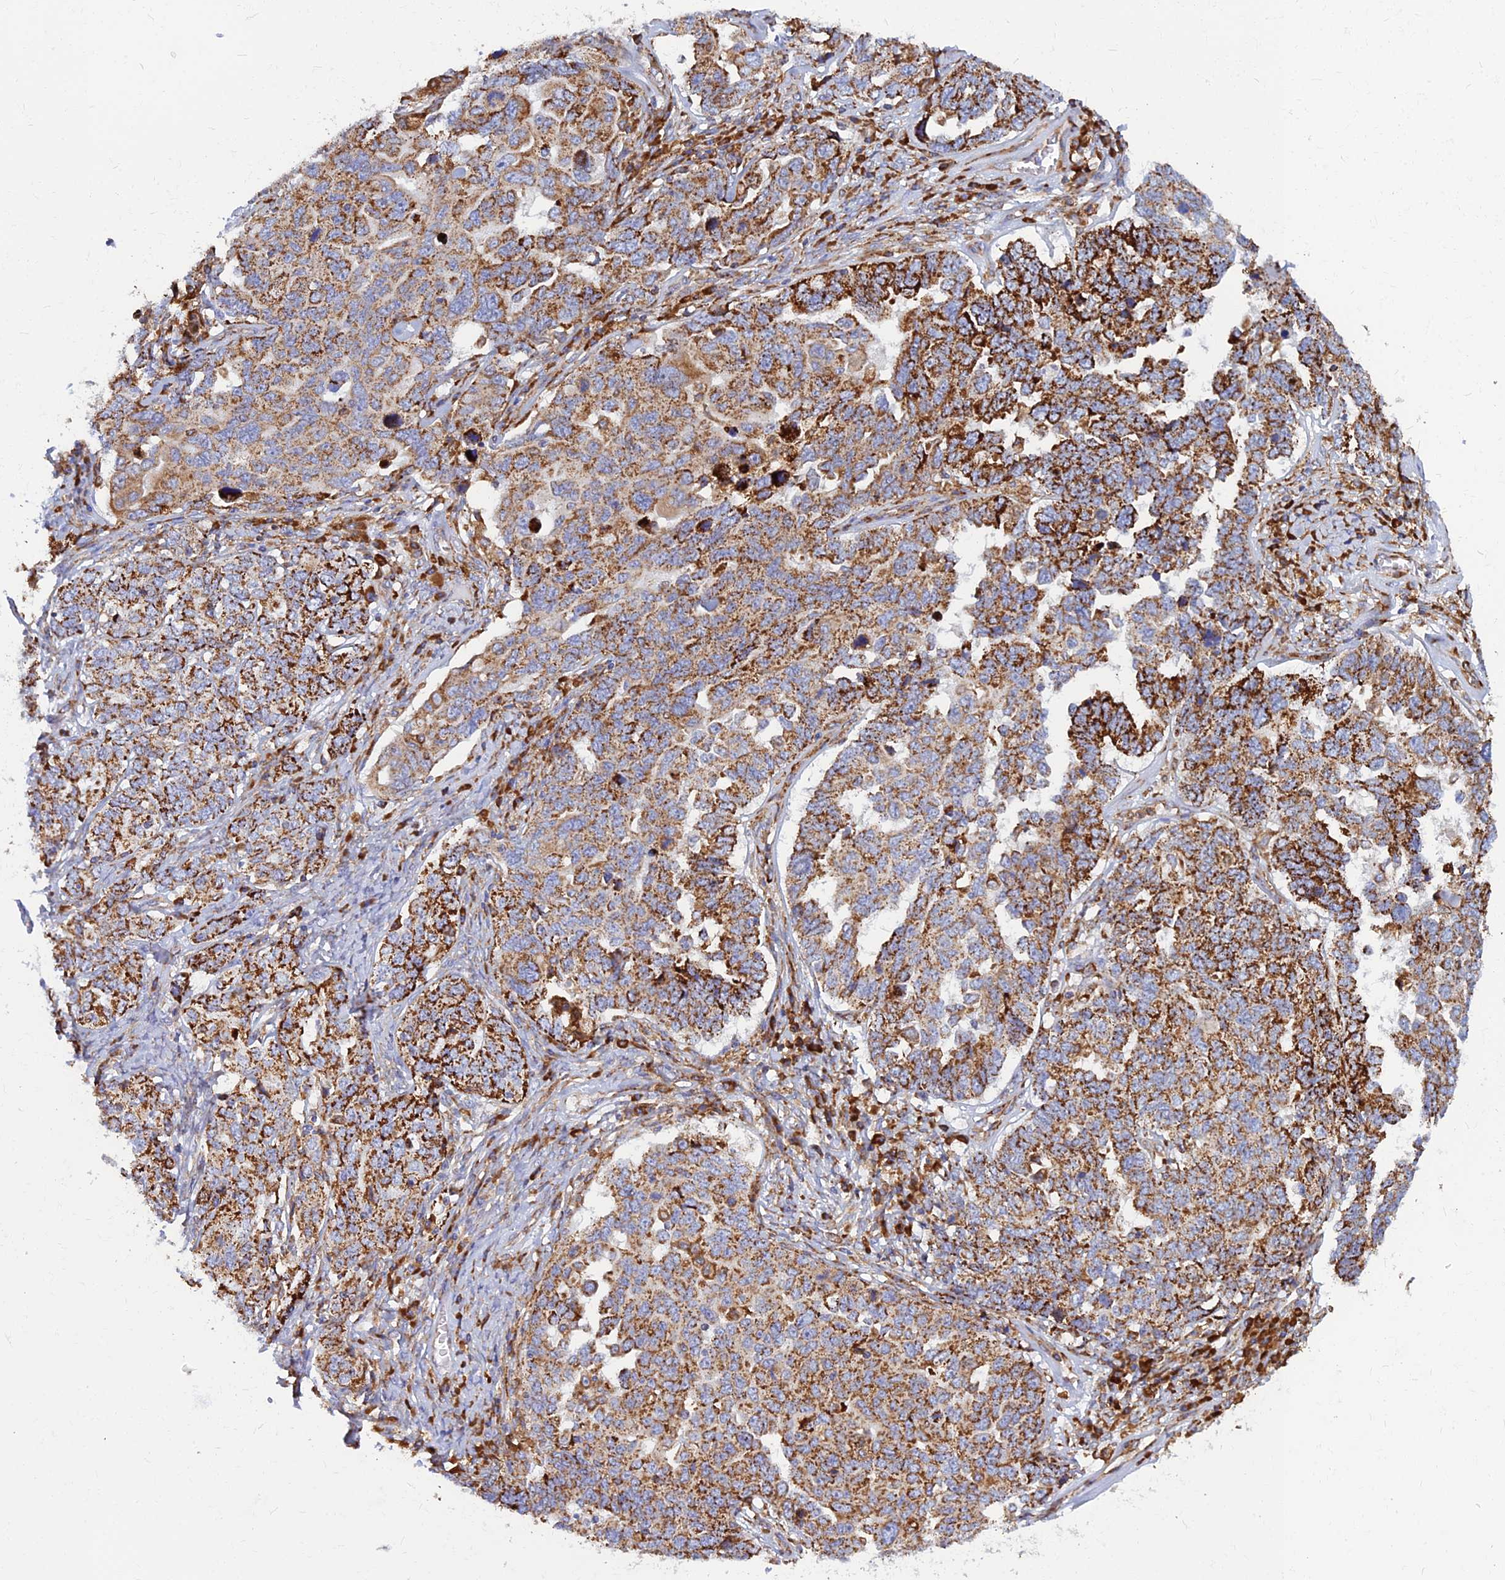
{"staining": {"intensity": "strong", "quantity": ">75%", "location": "cytoplasmic/membranous"}, "tissue": "ovarian cancer", "cell_type": "Tumor cells", "image_type": "cancer", "snomed": [{"axis": "morphology", "description": "Carcinoma, endometroid"}, {"axis": "topography", "description": "Ovary"}], "caption": "Brown immunohistochemical staining in human ovarian cancer reveals strong cytoplasmic/membranous staining in approximately >75% of tumor cells.", "gene": "CCT6B", "patient": {"sex": "female", "age": 62}}